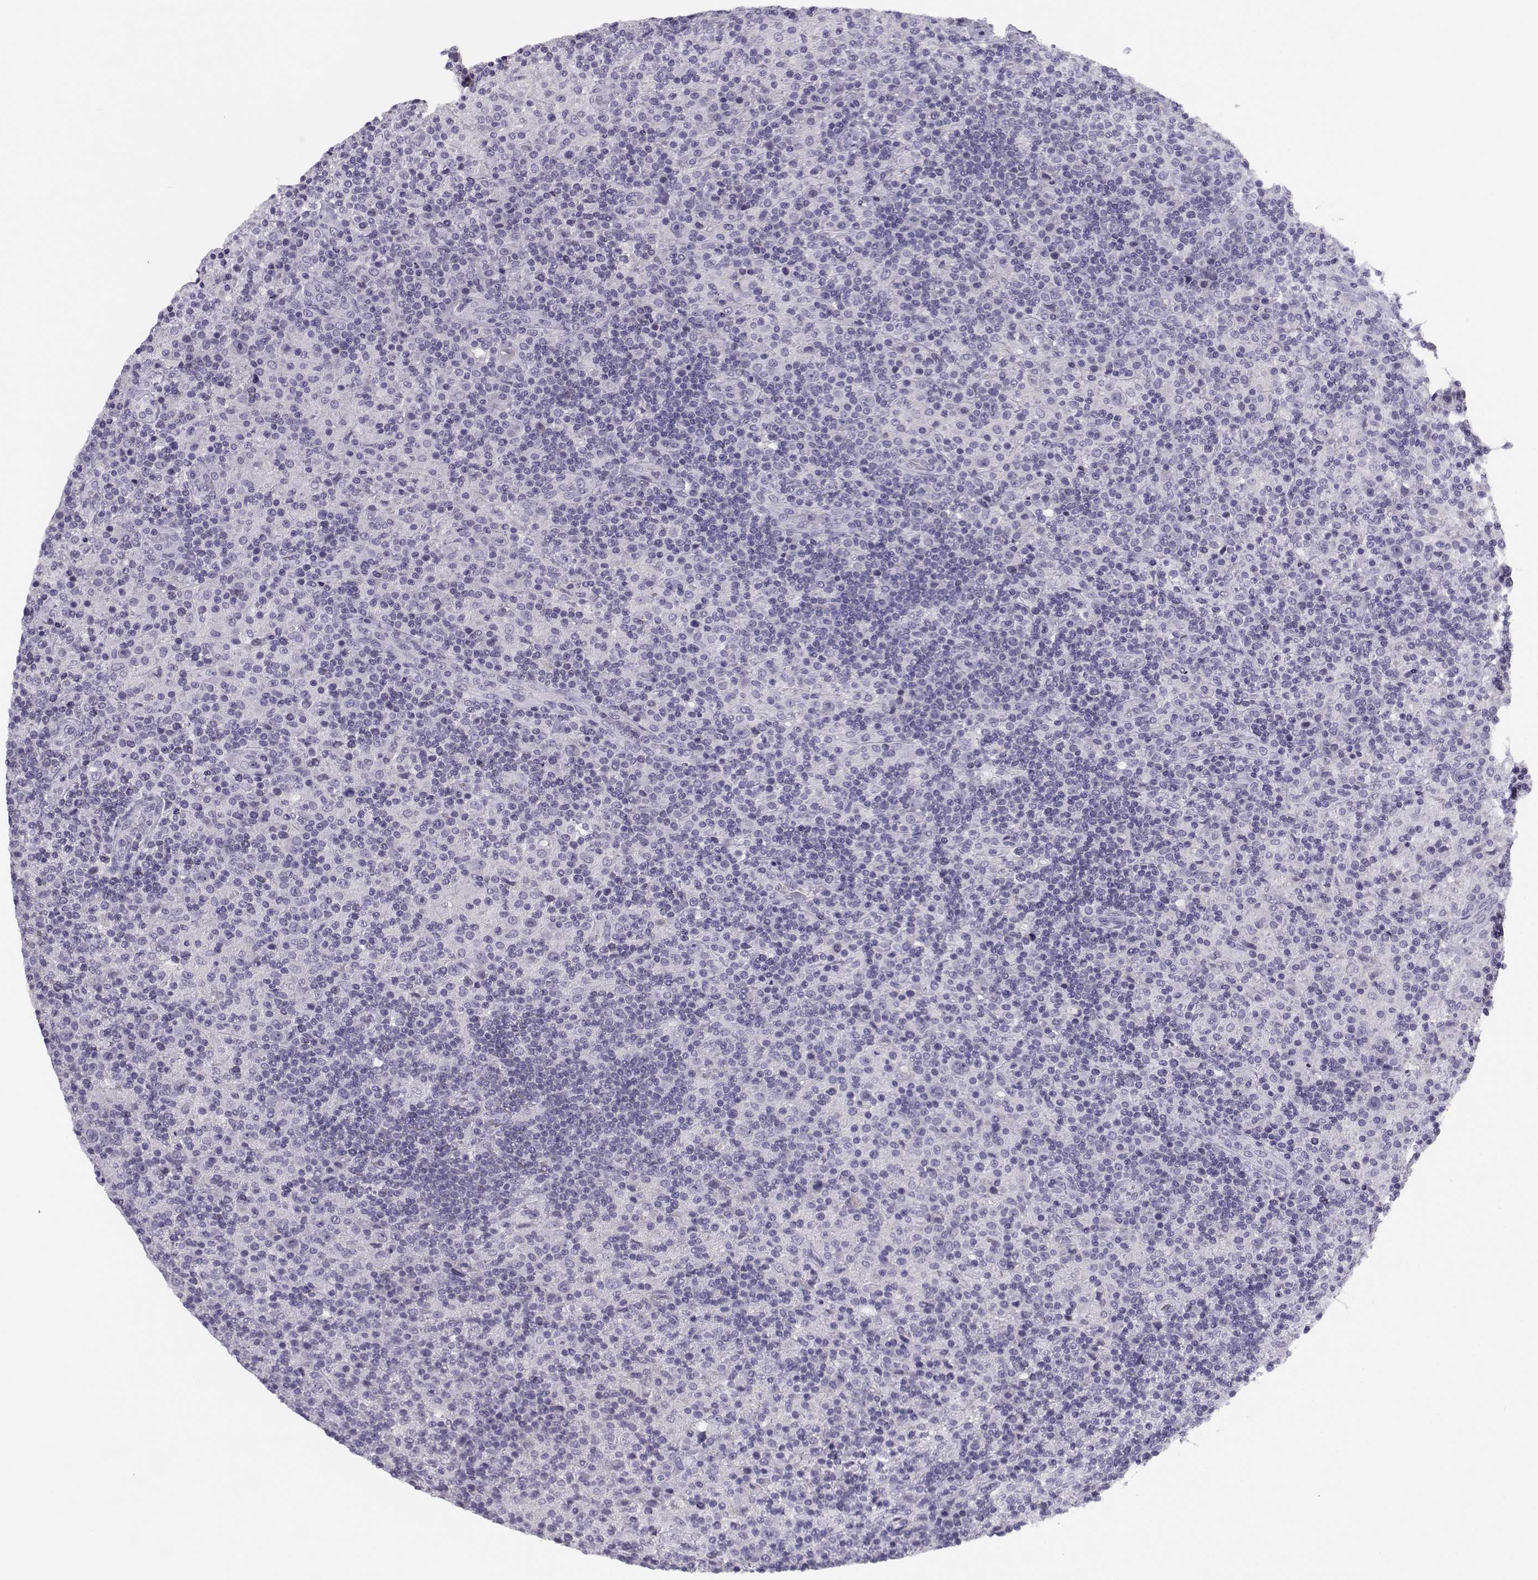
{"staining": {"intensity": "negative", "quantity": "none", "location": "none"}, "tissue": "lymphoma", "cell_type": "Tumor cells", "image_type": "cancer", "snomed": [{"axis": "morphology", "description": "Hodgkin's disease, NOS"}, {"axis": "topography", "description": "Lymph node"}], "caption": "Lymphoma was stained to show a protein in brown. There is no significant positivity in tumor cells. Nuclei are stained in blue.", "gene": "CFAP77", "patient": {"sex": "male", "age": 70}}